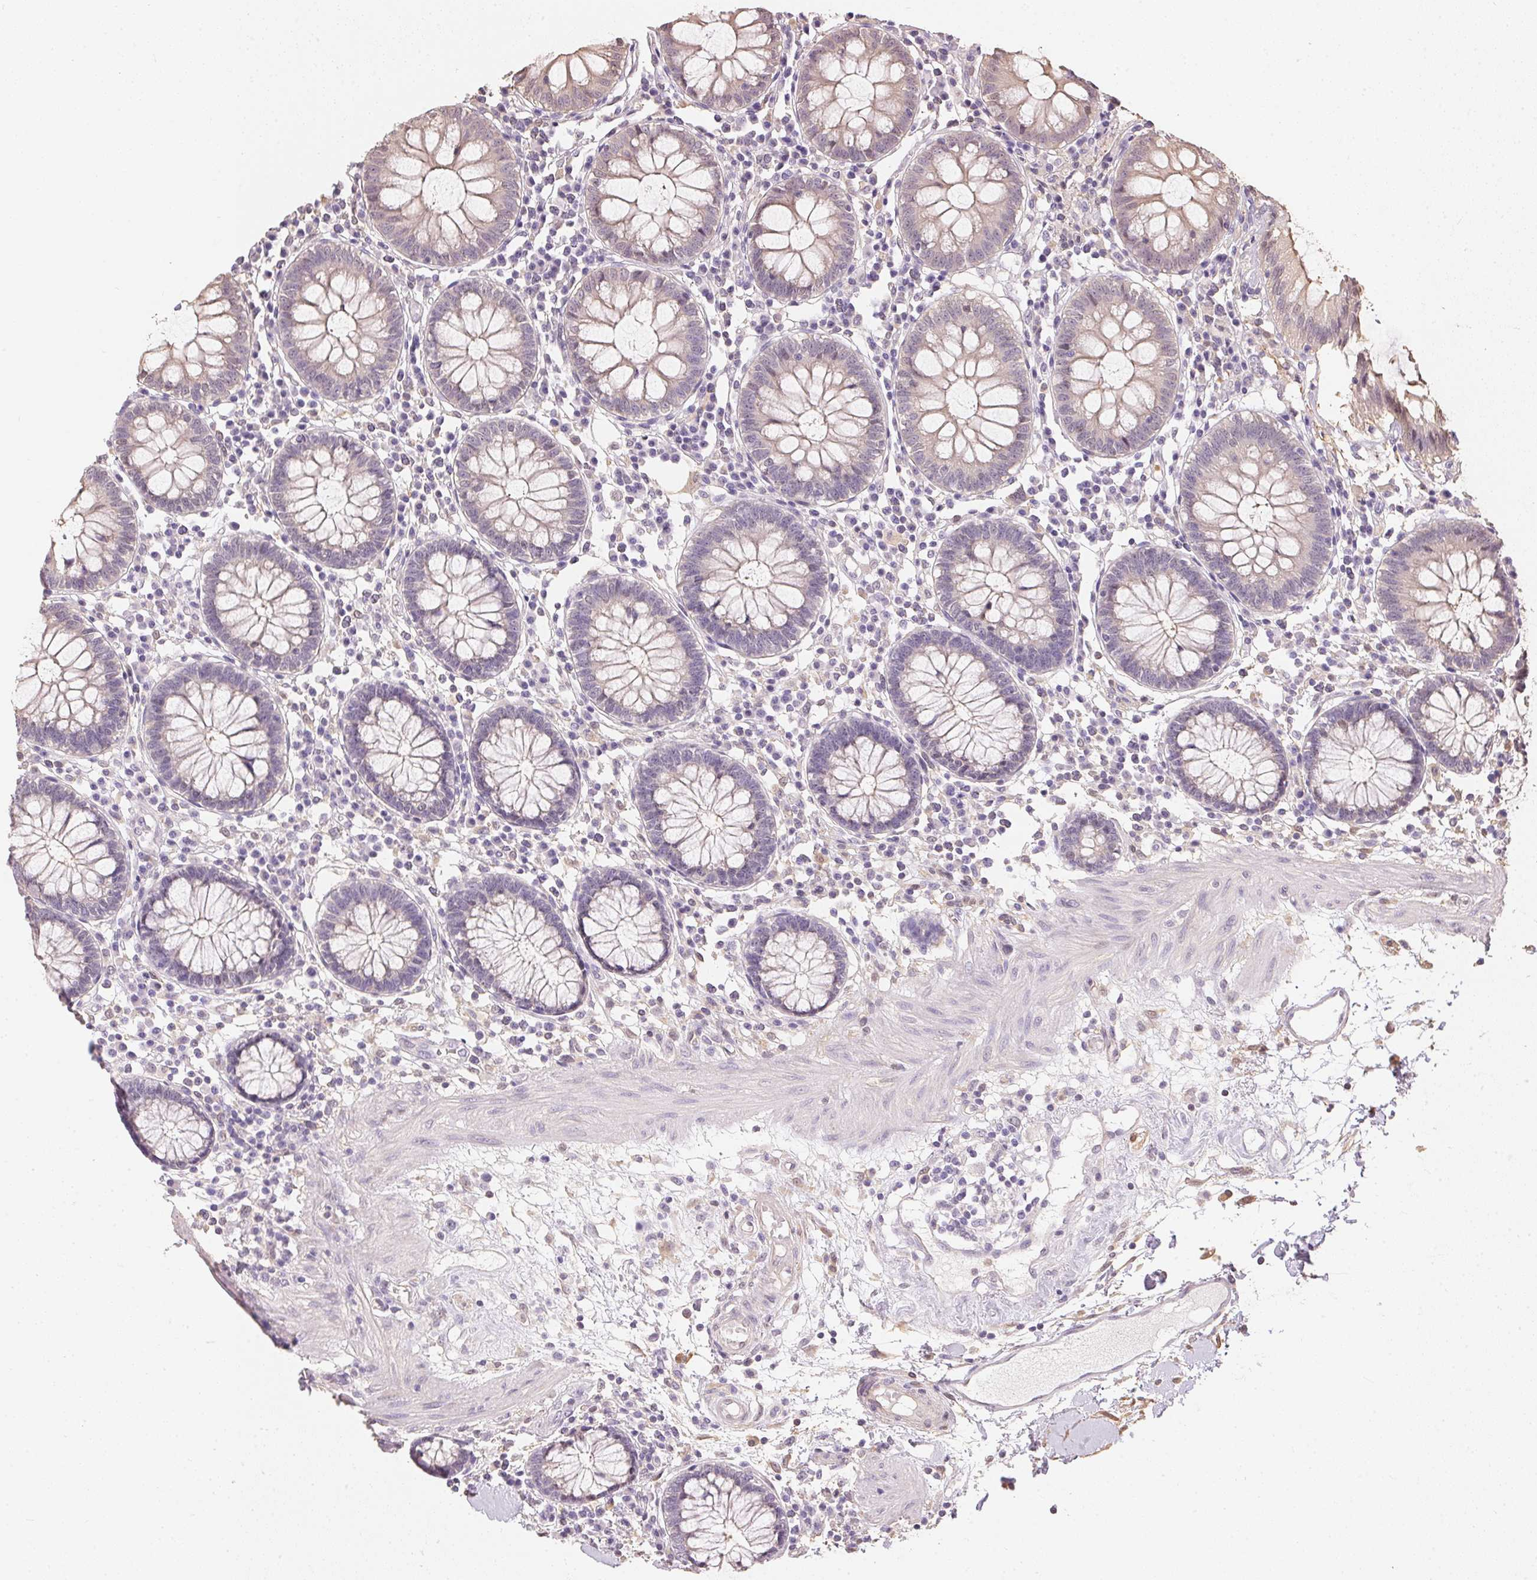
{"staining": {"intensity": "negative", "quantity": "none", "location": "none"}, "tissue": "colon", "cell_type": "Endothelial cells", "image_type": "normal", "snomed": [{"axis": "morphology", "description": "Normal tissue, NOS"}, {"axis": "morphology", "description": "Adenocarcinoma, NOS"}, {"axis": "topography", "description": "Colon"}], "caption": "IHC of normal human colon demonstrates no expression in endothelial cells. The staining is performed using DAB (3,3'-diaminobenzidine) brown chromogen with nuclei counter-stained in using hematoxylin.", "gene": "S100A3", "patient": {"sex": "male", "age": 83}}